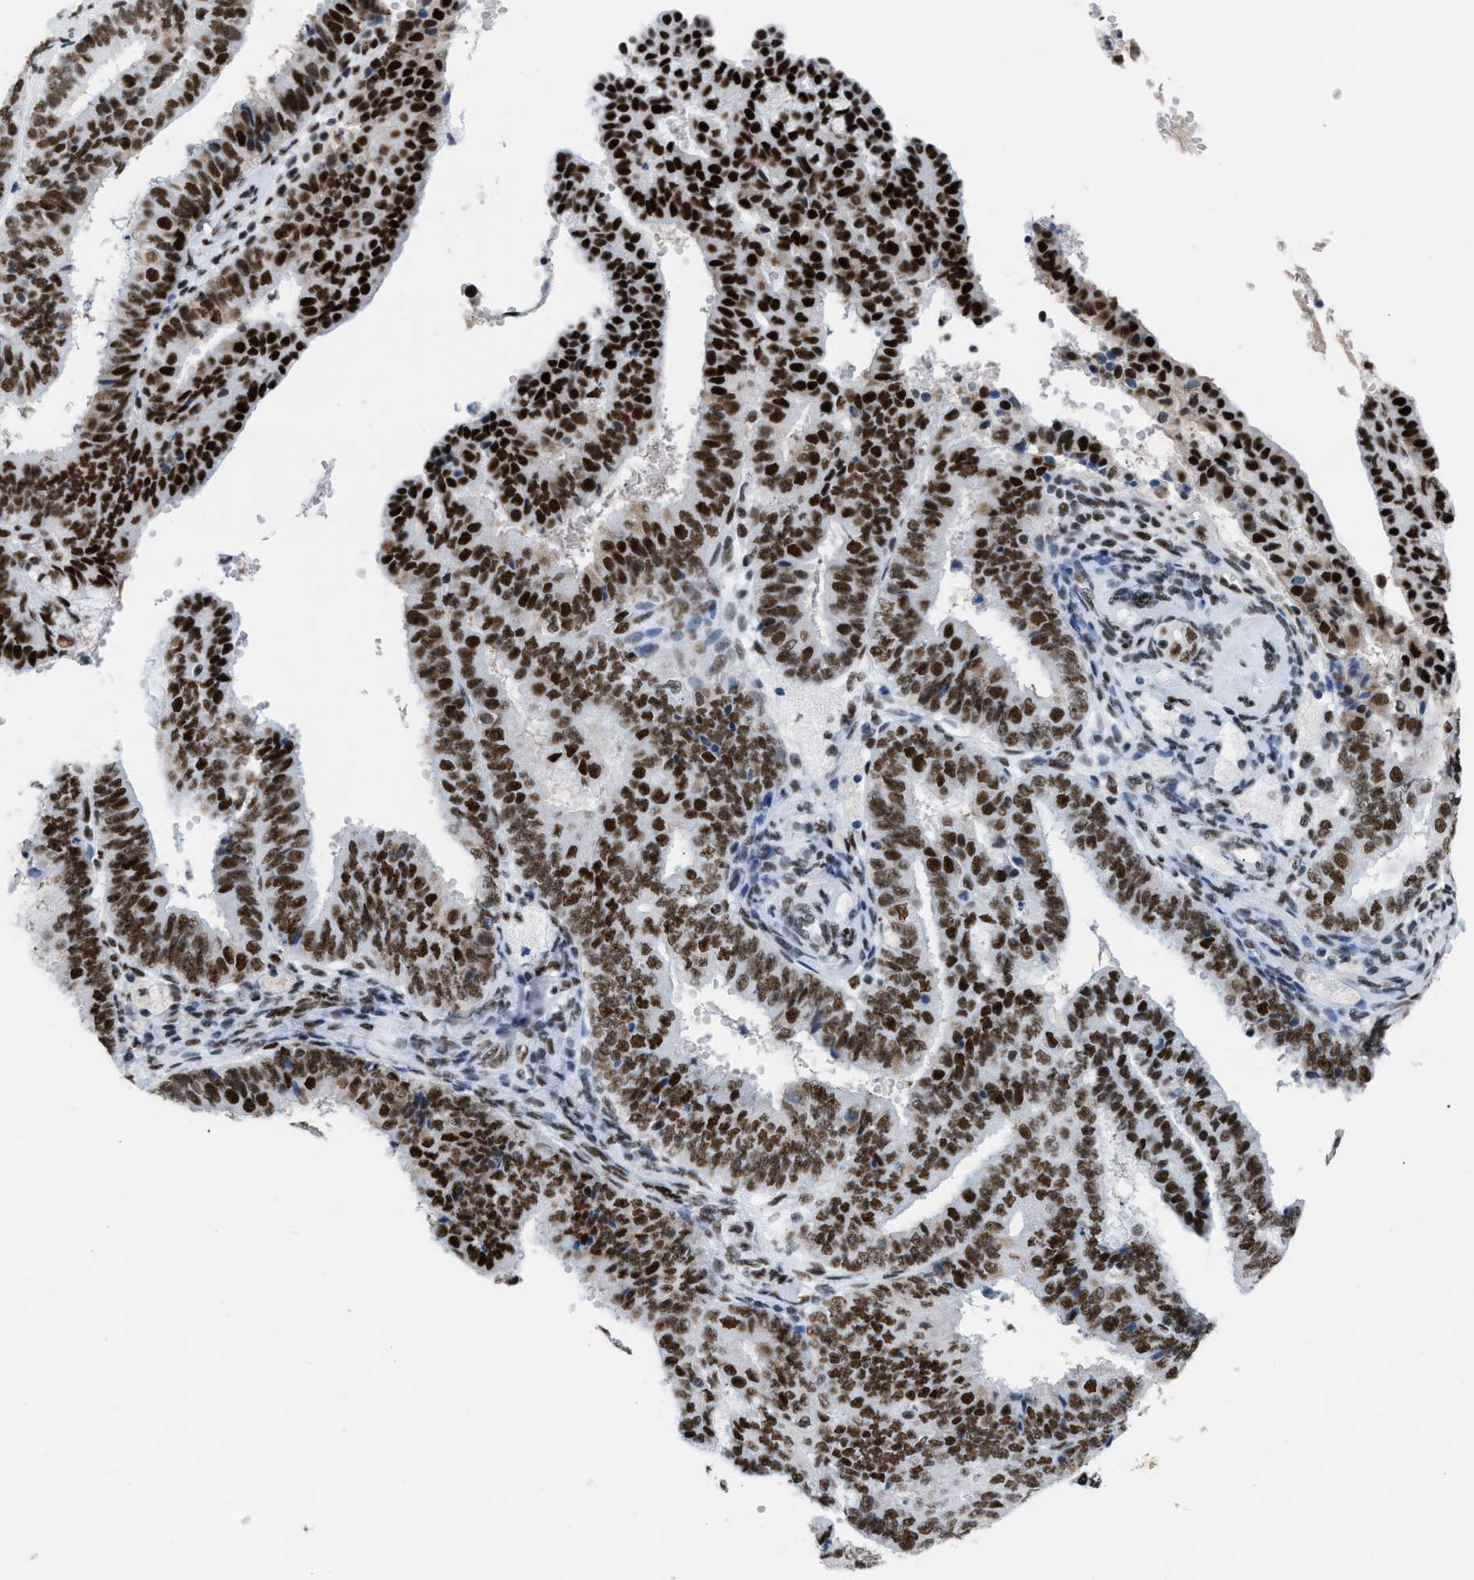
{"staining": {"intensity": "strong", "quantity": ">75%", "location": "nuclear"}, "tissue": "endometrial cancer", "cell_type": "Tumor cells", "image_type": "cancer", "snomed": [{"axis": "morphology", "description": "Adenocarcinoma, NOS"}, {"axis": "topography", "description": "Endometrium"}], "caption": "Immunohistochemistry (IHC) histopathology image of neoplastic tissue: human endometrial adenocarcinoma stained using immunohistochemistry (IHC) demonstrates high levels of strong protein expression localized specifically in the nuclear of tumor cells, appearing as a nuclear brown color.", "gene": "CCAR2", "patient": {"sex": "female", "age": 63}}